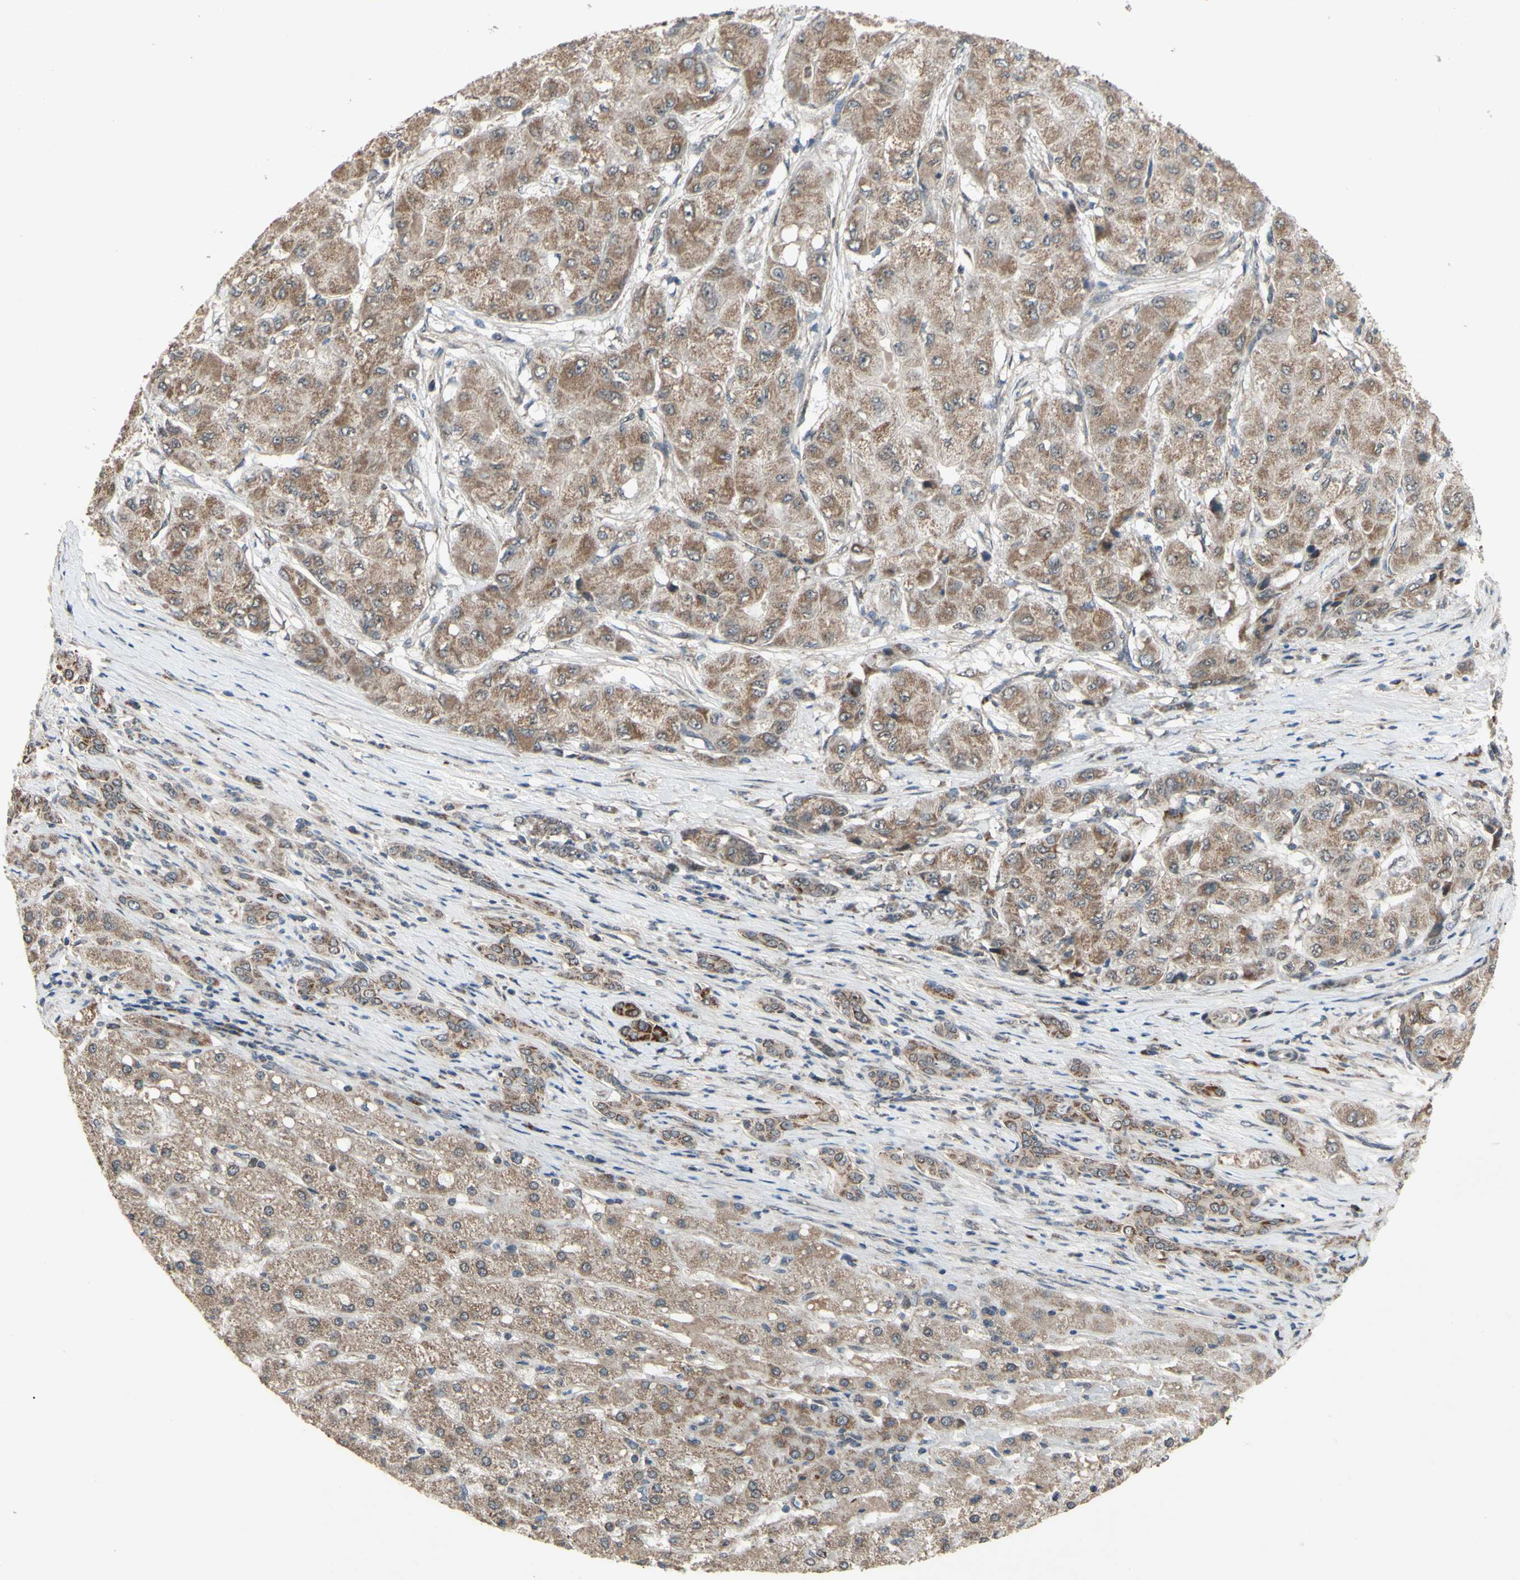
{"staining": {"intensity": "moderate", "quantity": ">75%", "location": "cytoplasmic/membranous"}, "tissue": "liver cancer", "cell_type": "Tumor cells", "image_type": "cancer", "snomed": [{"axis": "morphology", "description": "Carcinoma, Hepatocellular, NOS"}, {"axis": "topography", "description": "Liver"}], "caption": "Brown immunohistochemical staining in hepatocellular carcinoma (liver) reveals moderate cytoplasmic/membranous positivity in approximately >75% of tumor cells.", "gene": "CD164", "patient": {"sex": "male", "age": 80}}